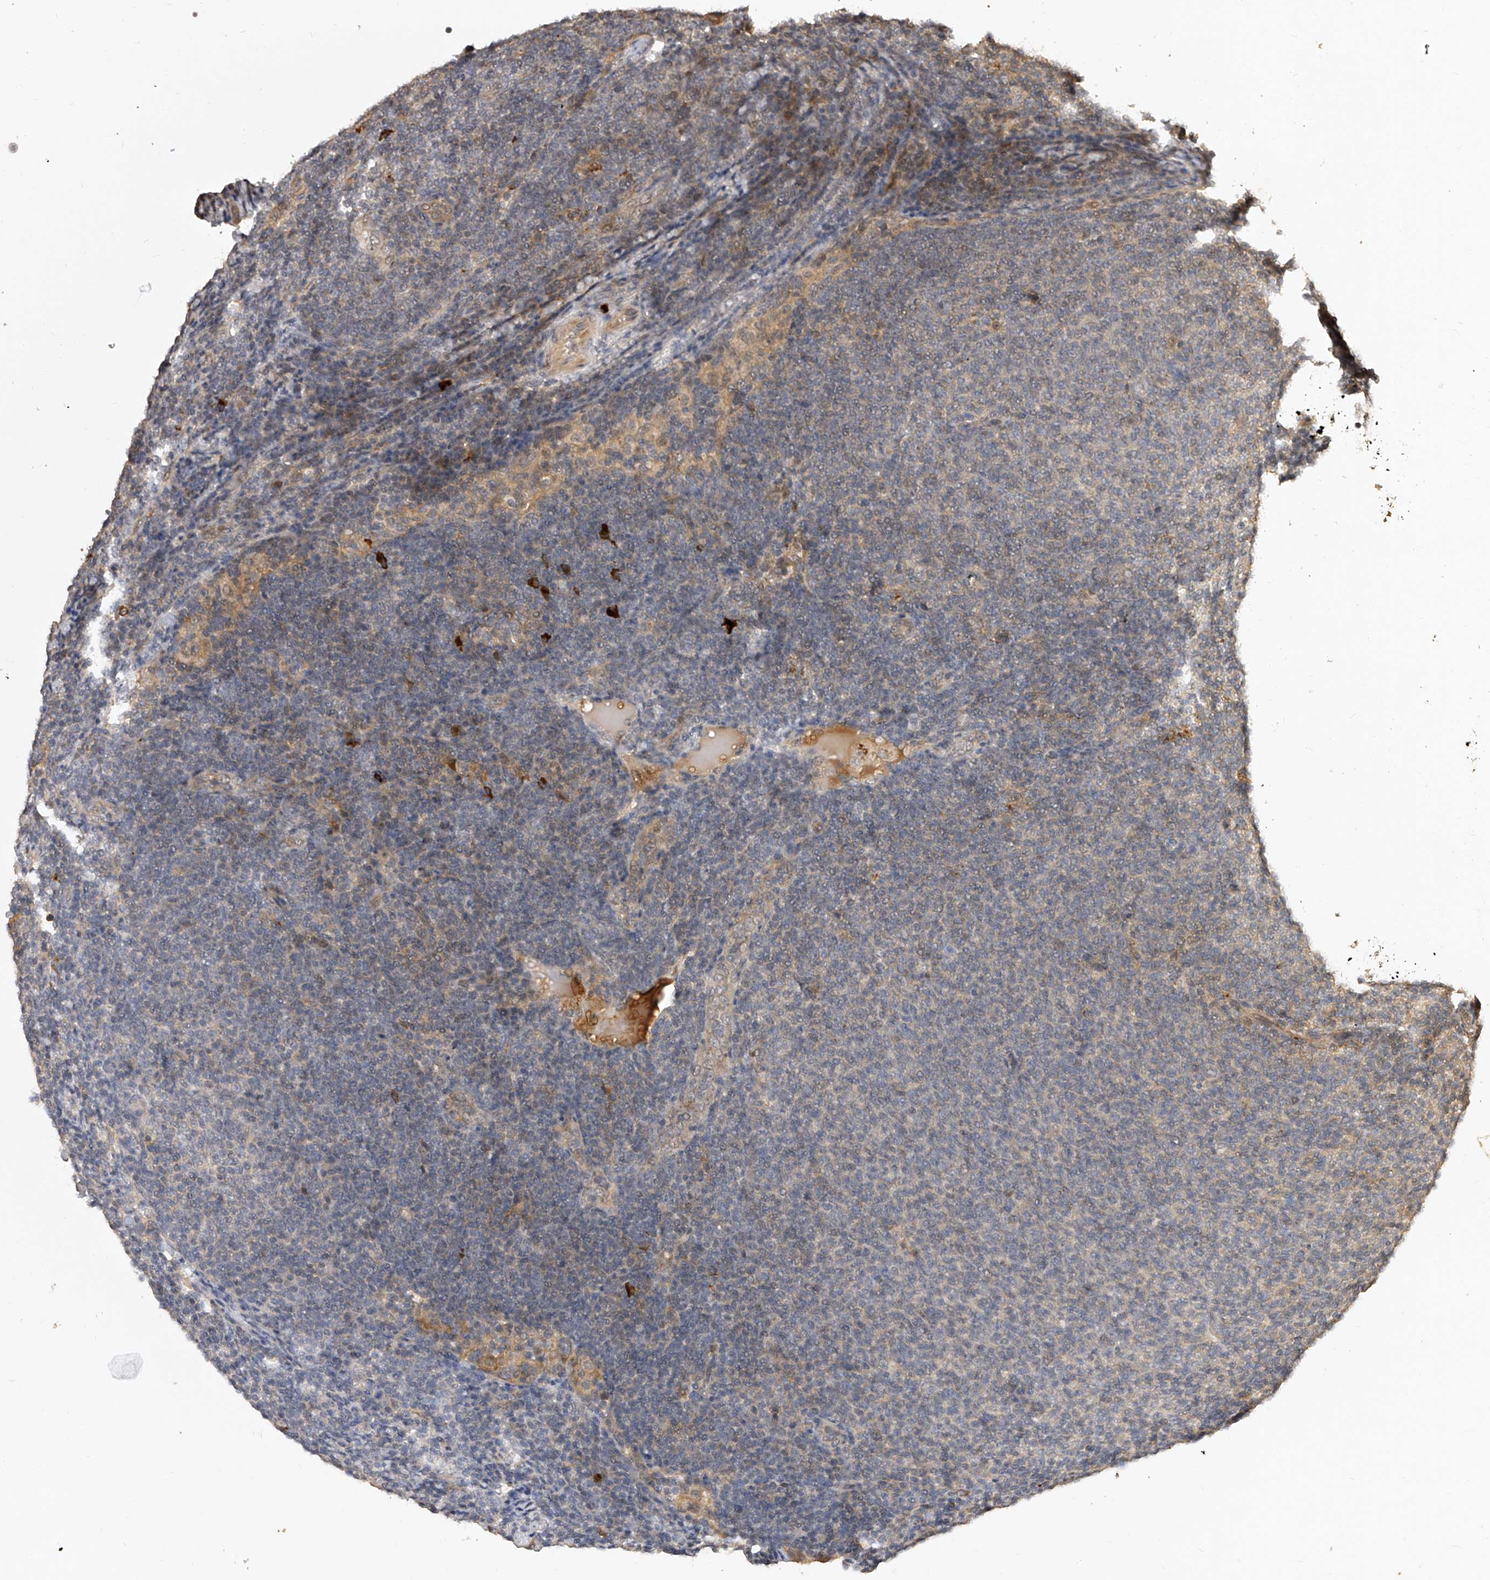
{"staining": {"intensity": "negative", "quantity": "none", "location": "none"}, "tissue": "lymphoma", "cell_type": "Tumor cells", "image_type": "cancer", "snomed": [{"axis": "morphology", "description": "Malignant lymphoma, non-Hodgkin's type, Low grade"}, {"axis": "topography", "description": "Lymph node"}], "caption": "Immunohistochemistry of malignant lymphoma, non-Hodgkin's type (low-grade) displays no positivity in tumor cells.", "gene": "CFAP410", "patient": {"sex": "male", "age": 66}}